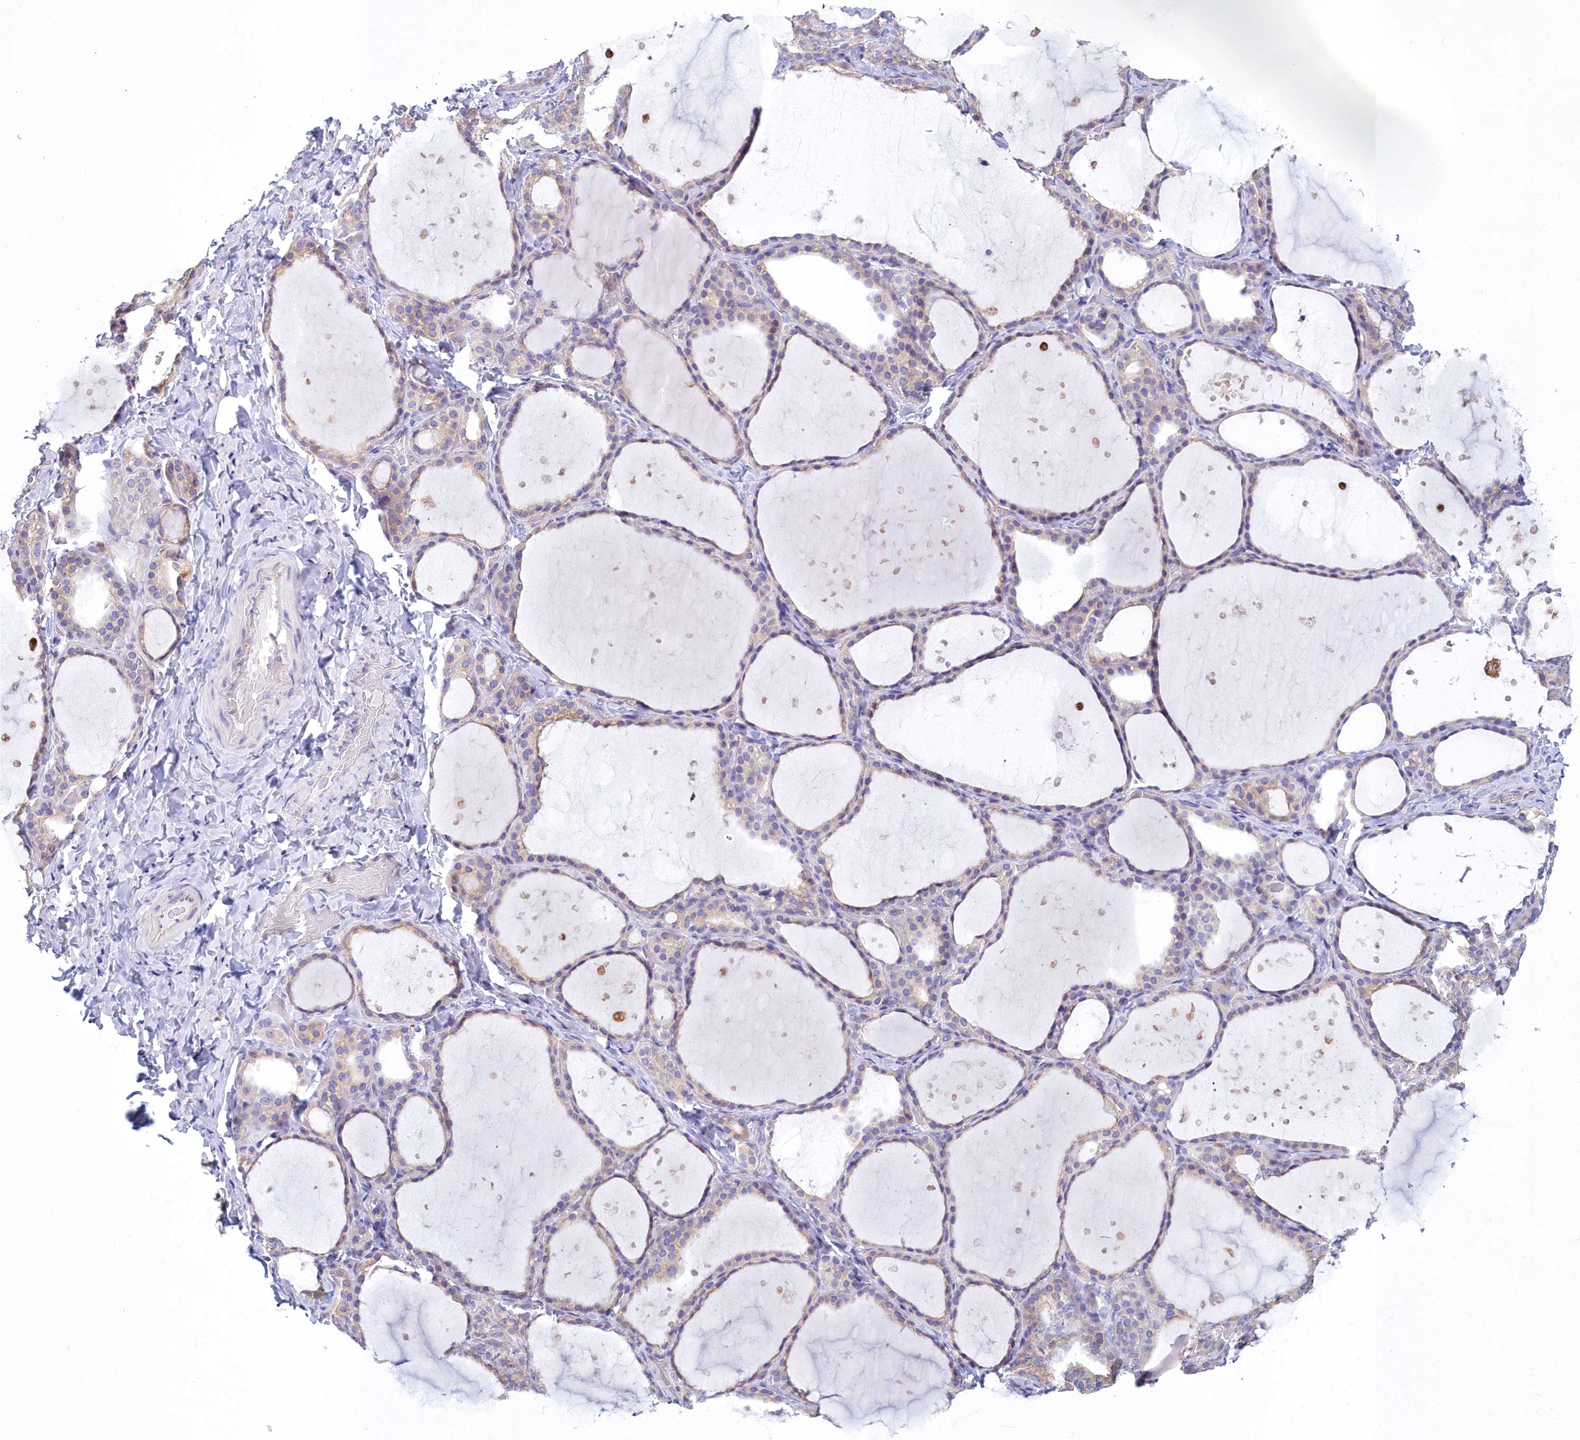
{"staining": {"intensity": "weak", "quantity": "25%-75%", "location": "cytoplasmic/membranous"}, "tissue": "thyroid gland", "cell_type": "Glandular cells", "image_type": "normal", "snomed": [{"axis": "morphology", "description": "Normal tissue, NOS"}, {"axis": "topography", "description": "Thyroid gland"}], "caption": "Protein analysis of unremarkable thyroid gland reveals weak cytoplasmic/membranous positivity in about 25%-75% of glandular cells. The protein is shown in brown color, while the nuclei are stained blue.", "gene": "HM13", "patient": {"sex": "female", "age": 44}}